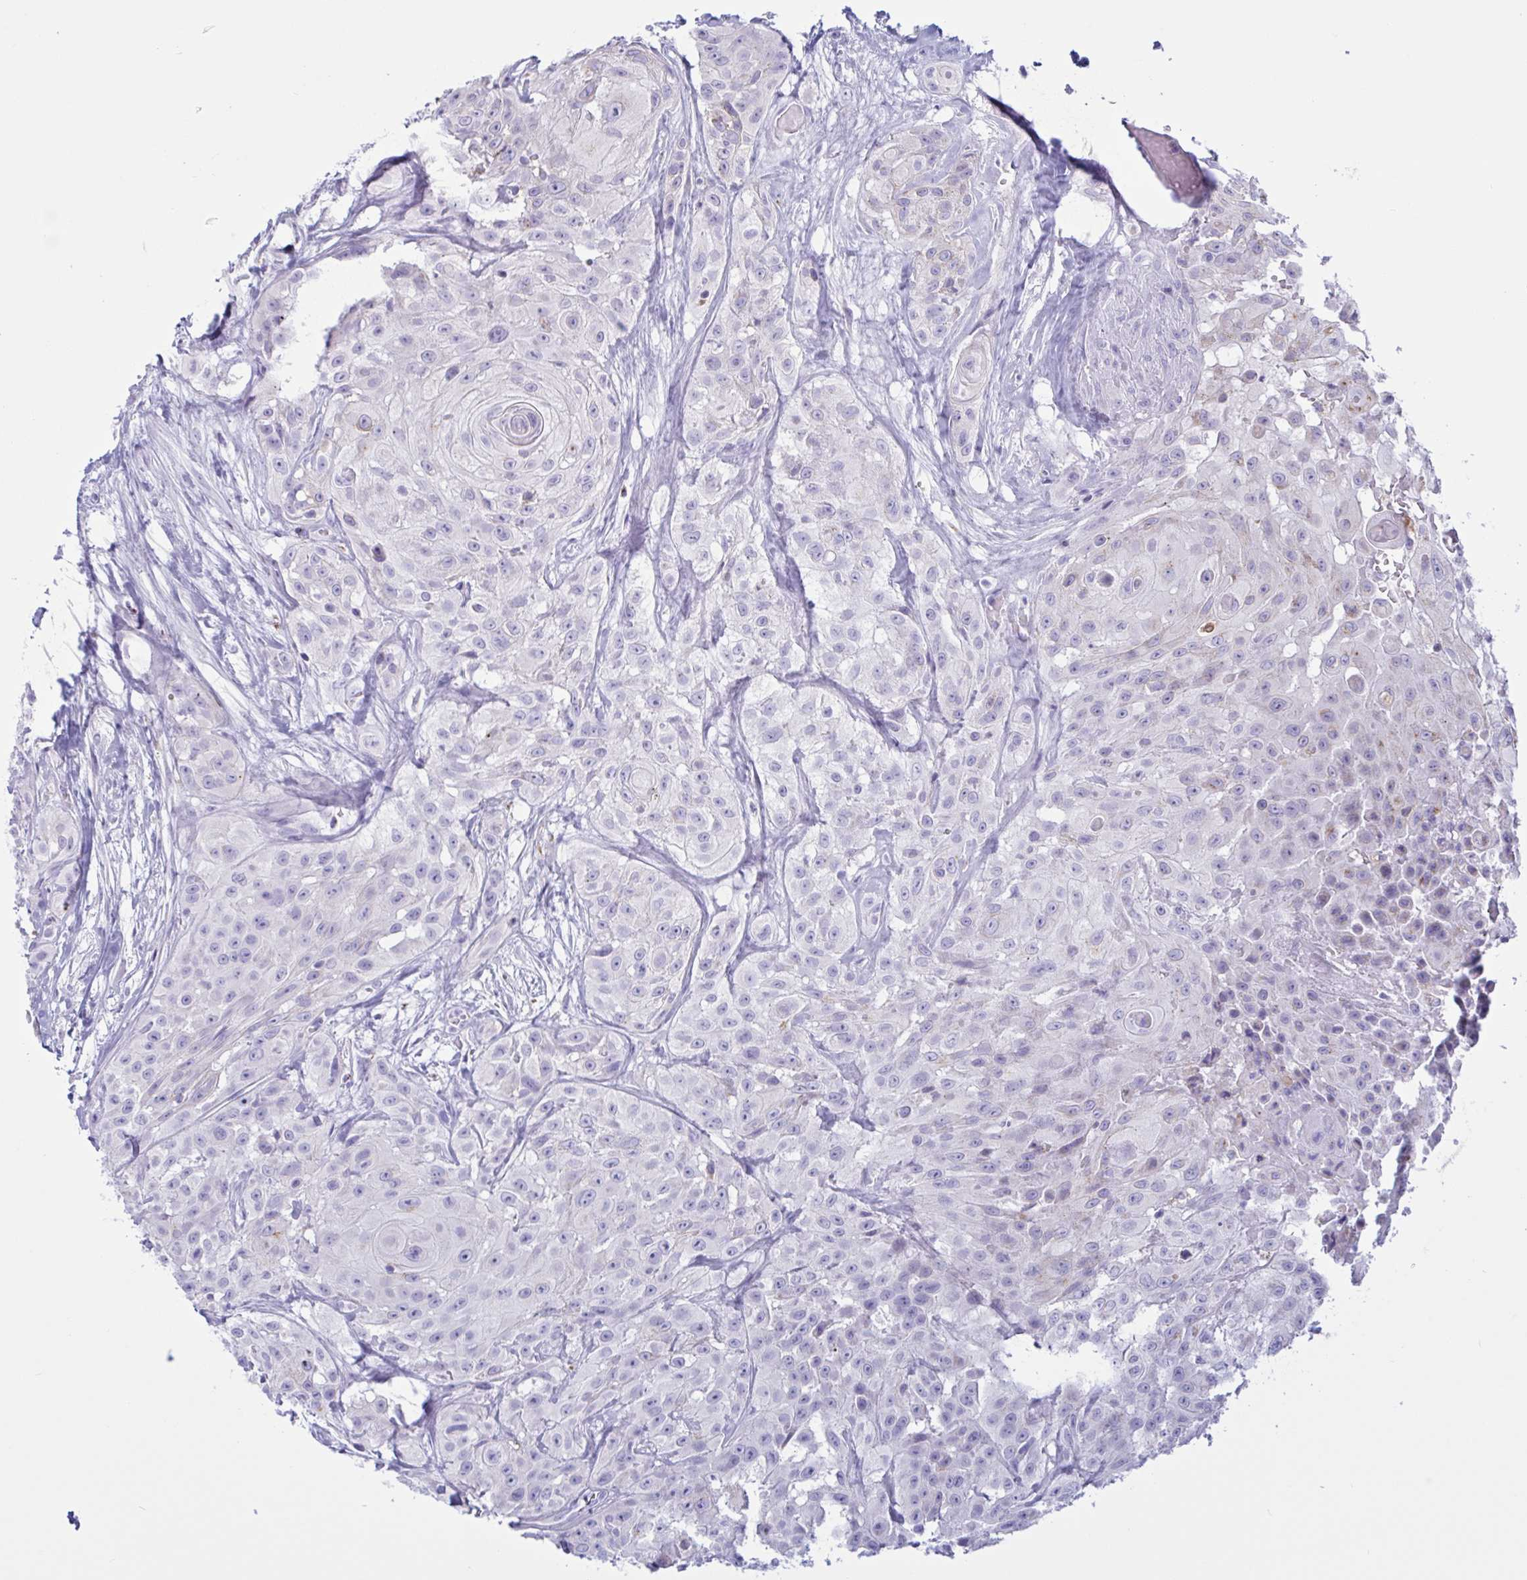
{"staining": {"intensity": "negative", "quantity": "none", "location": "none"}, "tissue": "head and neck cancer", "cell_type": "Tumor cells", "image_type": "cancer", "snomed": [{"axis": "morphology", "description": "Squamous cell carcinoma, NOS"}, {"axis": "topography", "description": "Head-Neck"}], "caption": "Squamous cell carcinoma (head and neck) was stained to show a protein in brown. There is no significant expression in tumor cells. (DAB (3,3'-diaminobenzidine) immunohistochemistry (IHC), high magnification).", "gene": "XCL1", "patient": {"sex": "male", "age": 83}}